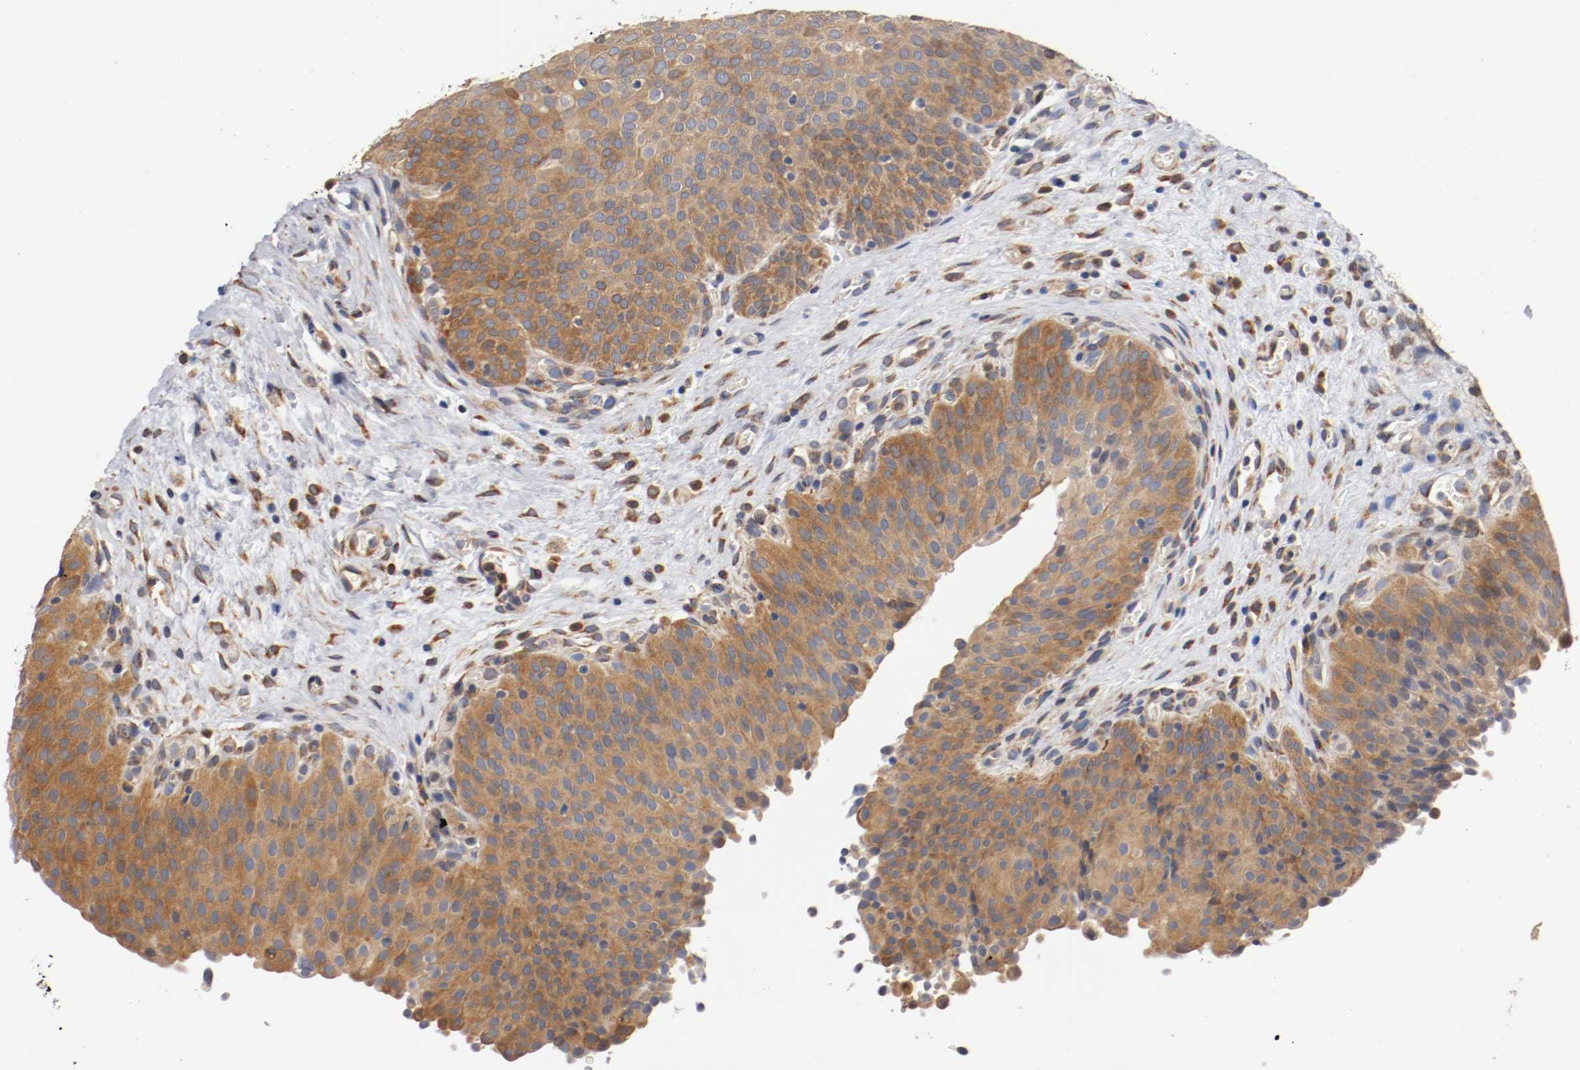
{"staining": {"intensity": "moderate", "quantity": ">75%", "location": "cytoplasmic/membranous"}, "tissue": "urinary bladder", "cell_type": "Urothelial cells", "image_type": "normal", "snomed": [{"axis": "morphology", "description": "Normal tissue, NOS"}, {"axis": "morphology", "description": "Dysplasia, NOS"}, {"axis": "topography", "description": "Urinary bladder"}], "caption": "Normal urinary bladder exhibits moderate cytoplasmic/membranous expression in about >75% of urothelial cells, visualized by immunohistochemistry.", "gene": "TNFSF12", "patient": {"sex": "male", "age": 35}}